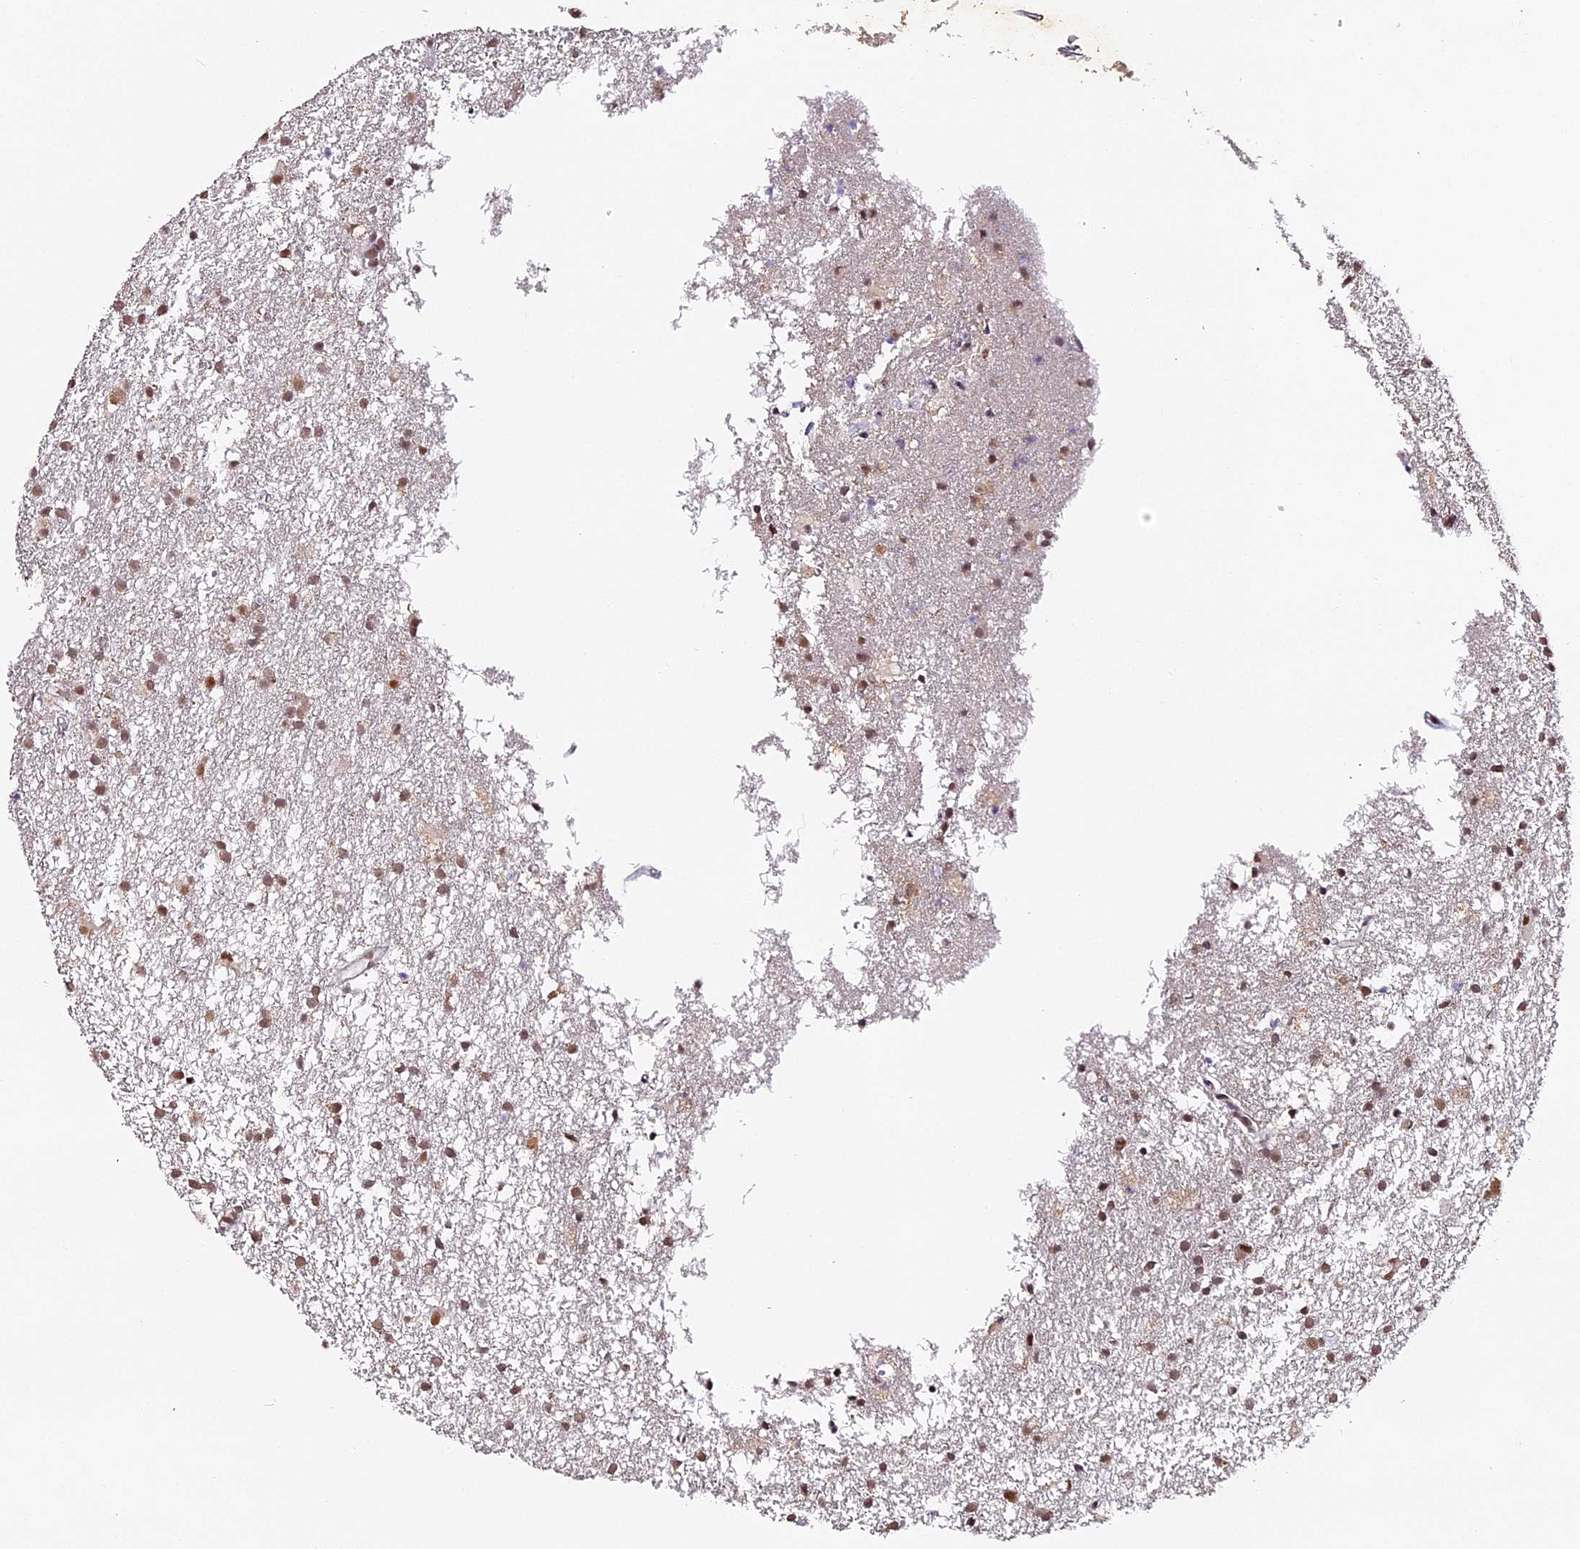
{"staining": {"intensity": "moderate", "quantity": ">75%", "location": "nuclear"}, "tissue": "glioma", "cell_type": "Tumor cells", "image_type": "cancer", "snomed": [{"axis": "morphology", "description": "Glioma, malignant, High grade"}, {"axis": "topography", "description": "Brain"}], "caption": "Malignant glioma (high-grade) tissue displays moderate nuclear expression in about >75% of tumor cells", "gene": "NCBP1", "patient": {"sex": "male", "age": 77}}